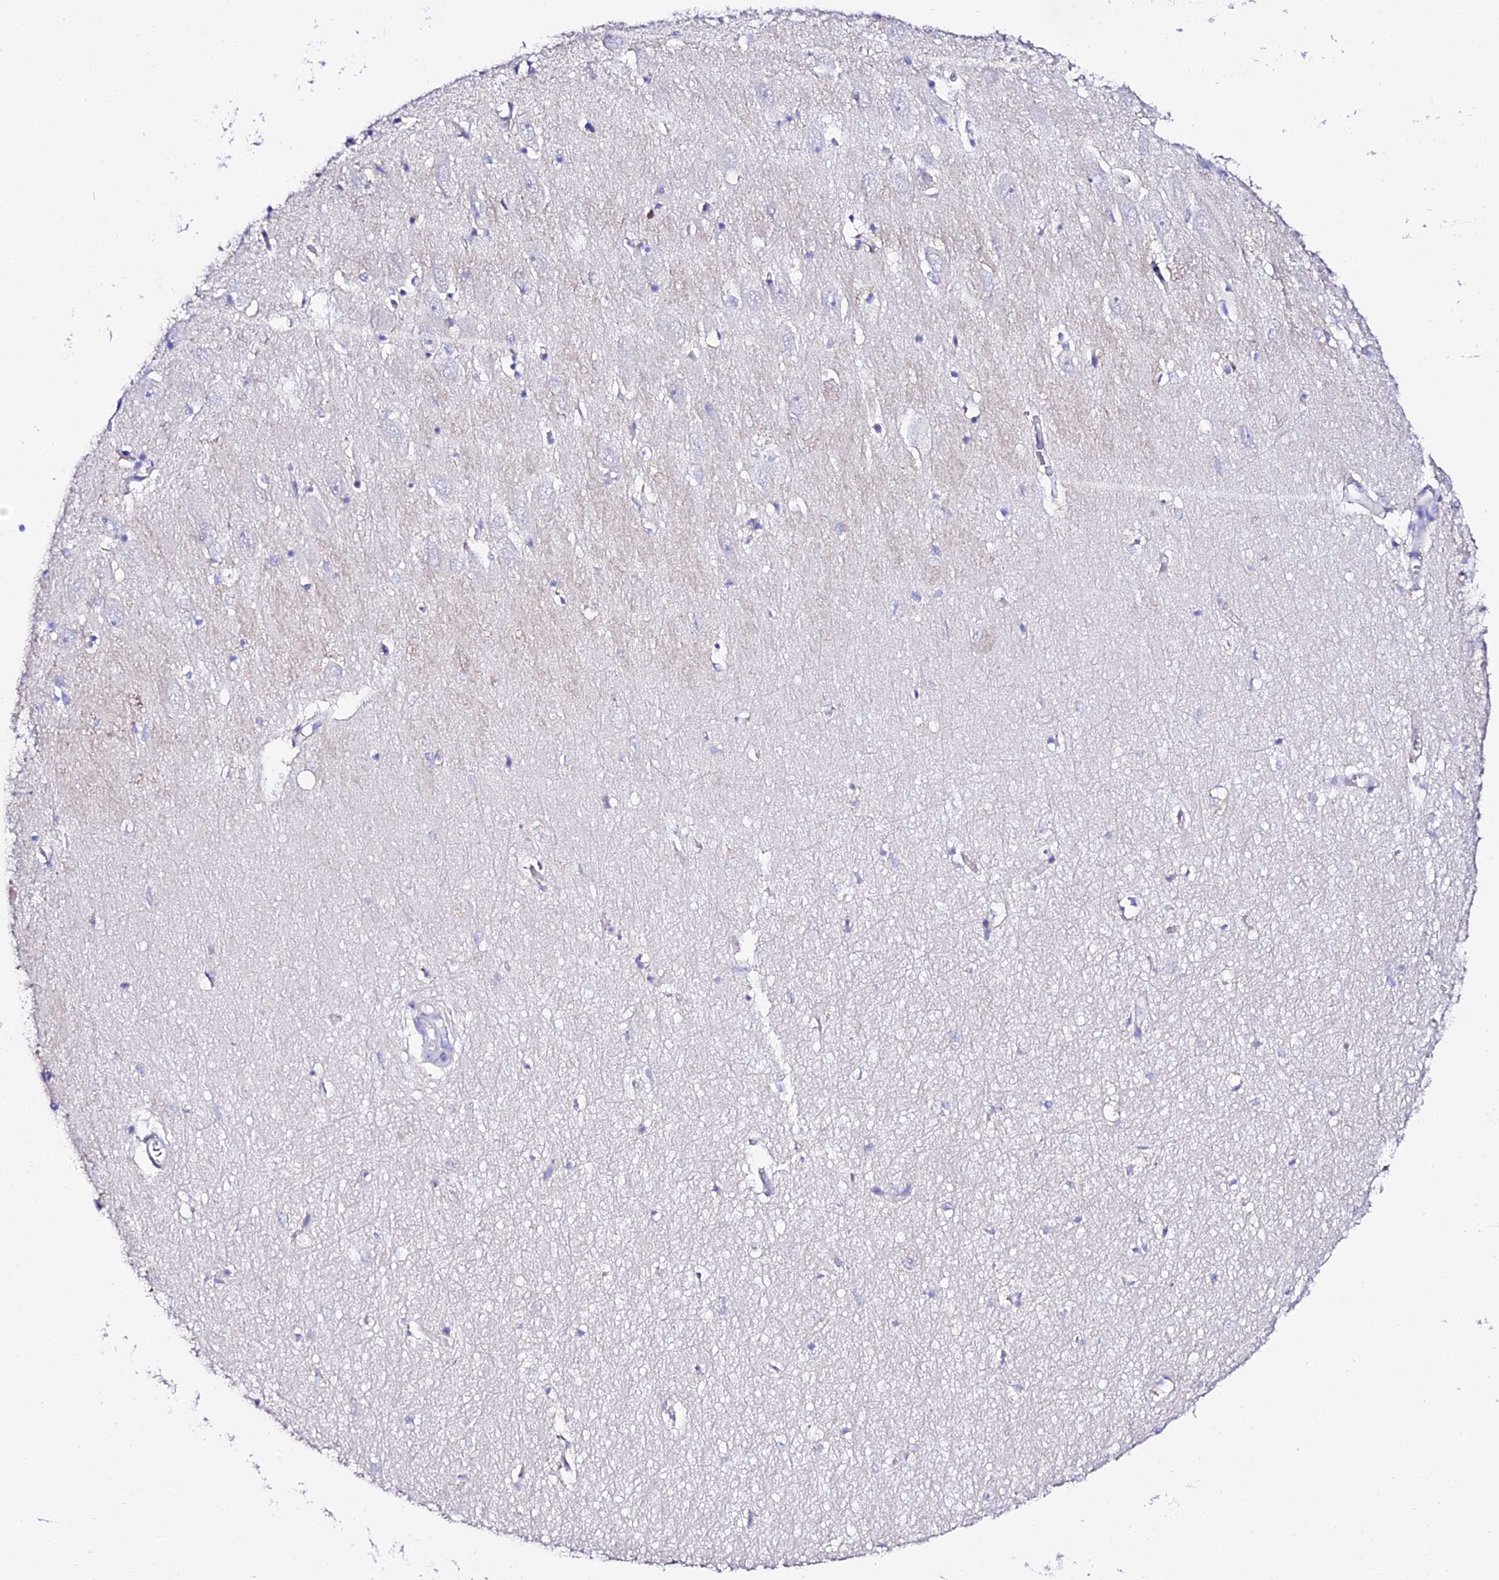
{"staining": {"intensity": "negative", "quantity": "none", "location": "none"}, "tissue": "hippocampus", "cell_type": "Glial cells", "image_type": "normal", "snomed": [{"axis": "morphology", "description": "Normal tissue, NOS"}, {"axis": "topography", "description": "Hippocampus"}], "caption": "This is an immunohistochemistry (IHC) micrograph of benign human hippocampus. There is no staining in glial cells.", "gene": "TMEM117", "patient": {"sex": "female", "age": 64}}